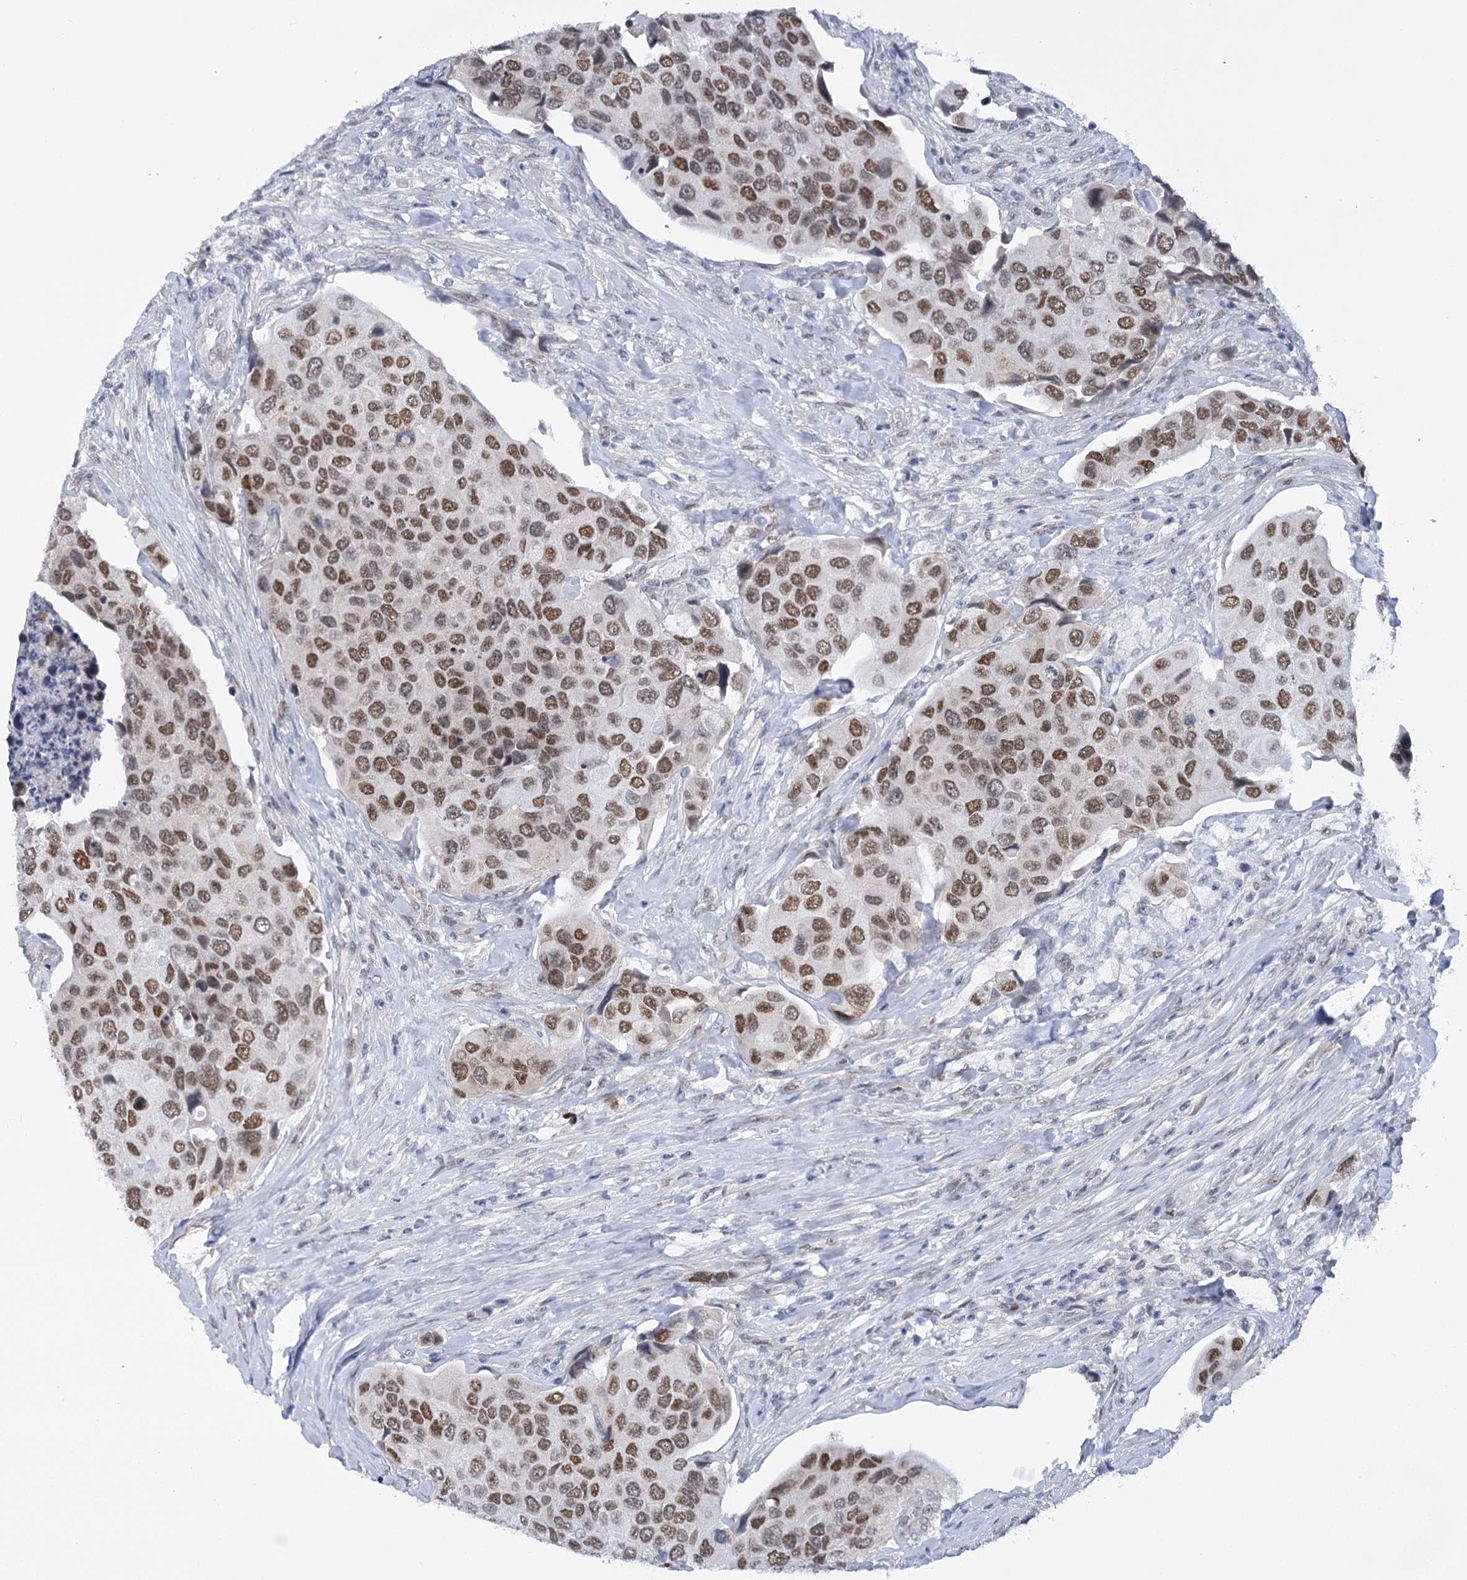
{"staining": {"intensity": "moderate", "quantity": ">75%", "location": "nuclear"}, "tissue": "urothelial cancer", "cell_type": "Tumor cells", "image_type": "cancer", "snomed": [{"axis": "morphology", "description": "Urothelial carcinoma, High grade"}, {"axis": "topography", "description": "Urinary bladder"}], "caption": "A histopathology image showing moderate nuclear staining in about >75% of tumor cells in high-grade urothelial carcinoma, as visualized by brown immunohistochemical staining.", "gene": "HNRNPA0", "patient": {"sex": "male", "age": 74}}